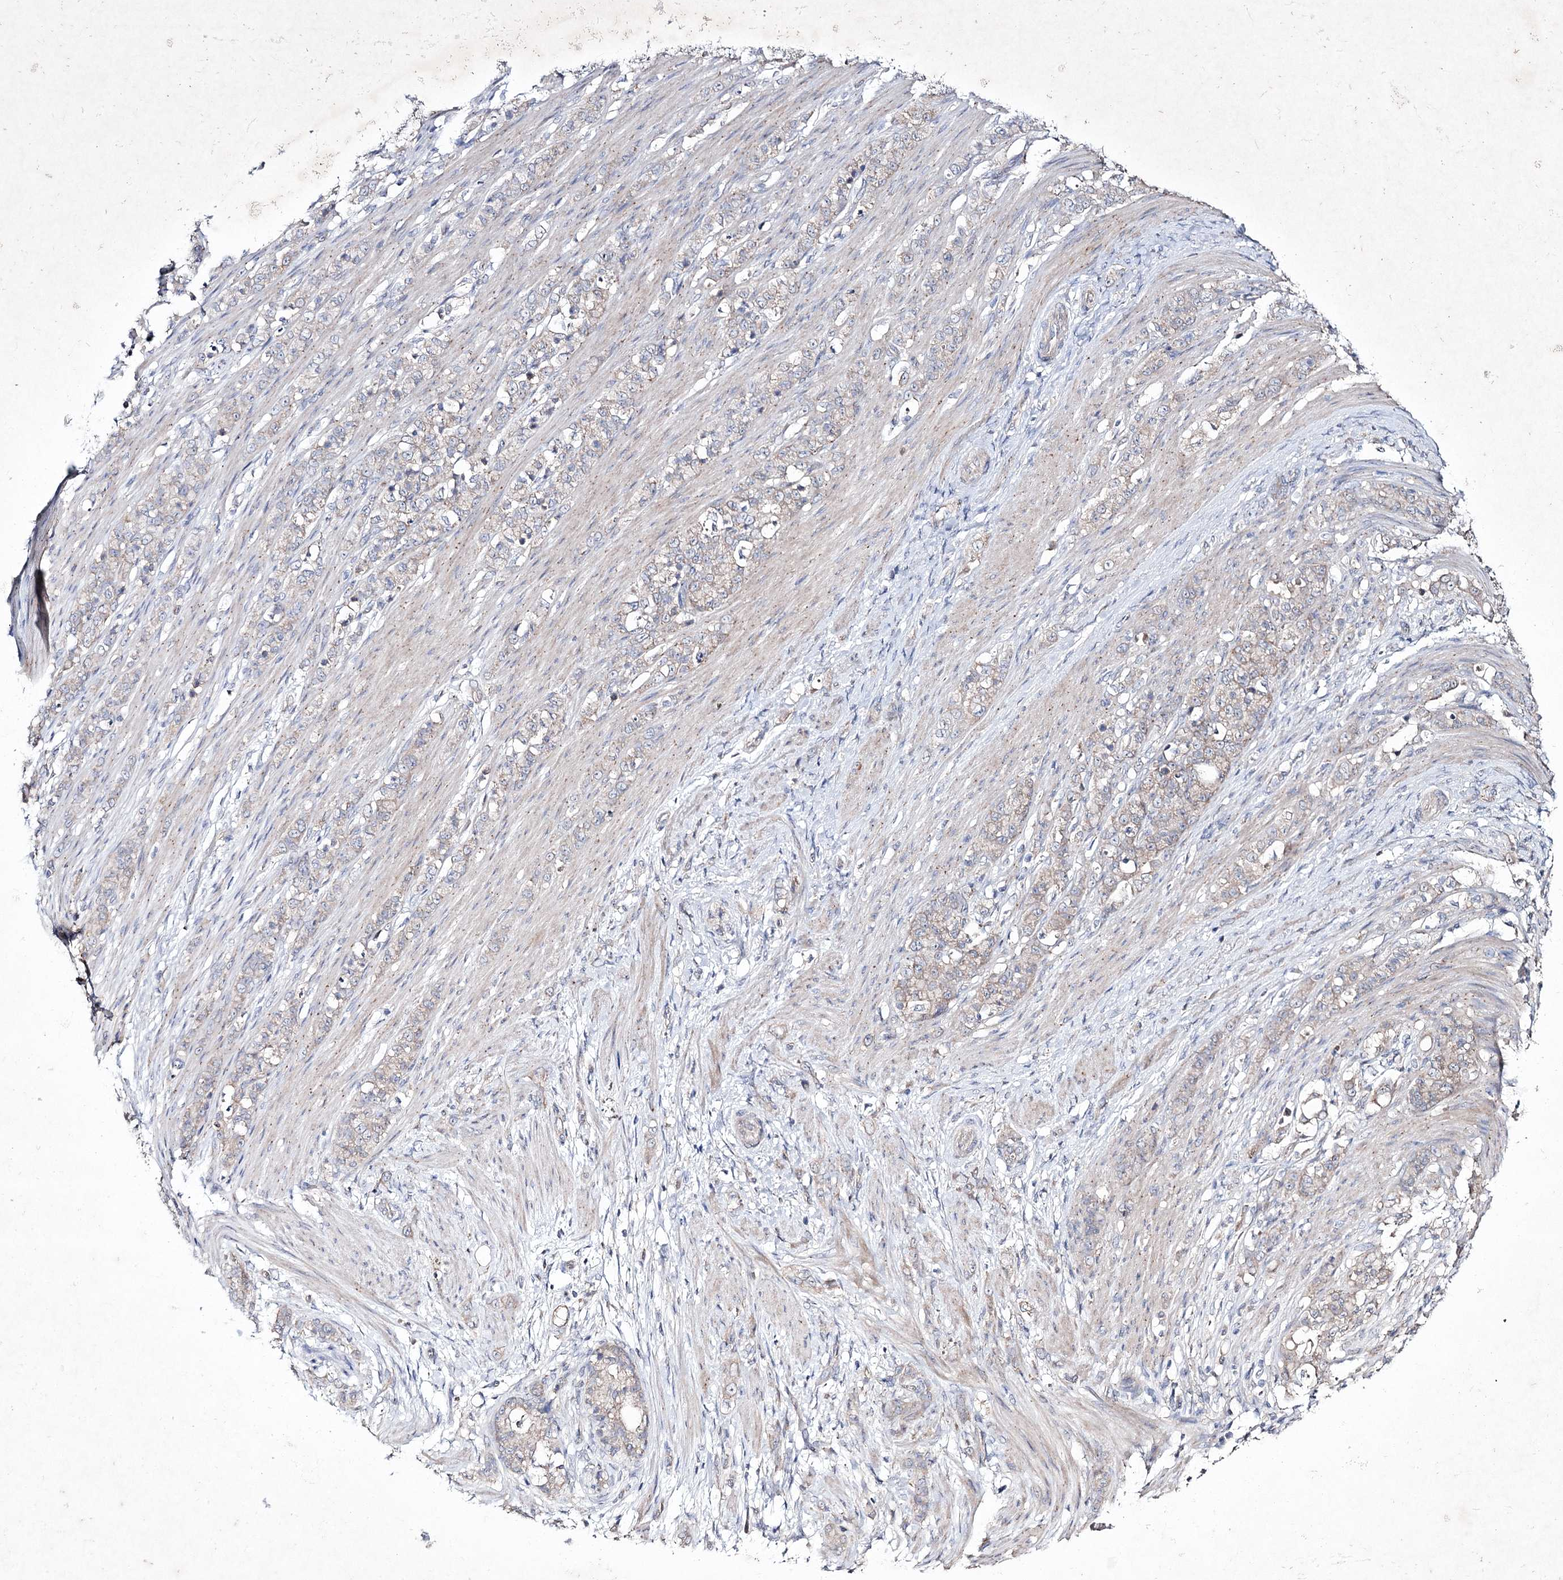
{"staining": {"intensity": "weak", "quantity": "<25%", "location": "cytoplasmic/membranous"}, "tissue": "stomach cancer", "cell_type": "Tumor cells", "image_type": "cancer", "snomed": [{"axis": "morphology", "description": "Adenocarcinoma, NOS"}, {"axis": "topography", "description": "Stomach"}], "caption": "A photomicrograph of stomach cancer (adenocarcinoma) stained for a protein shows no brown staining in tumor cells. (DAB (3,3'-diaminobenzidine) immunohistochemistry (IHC) visualized using brightfield microscopy, high magnification).", "gene": "SEMA4G", "patient": {"sex": "female", "age": 79}}